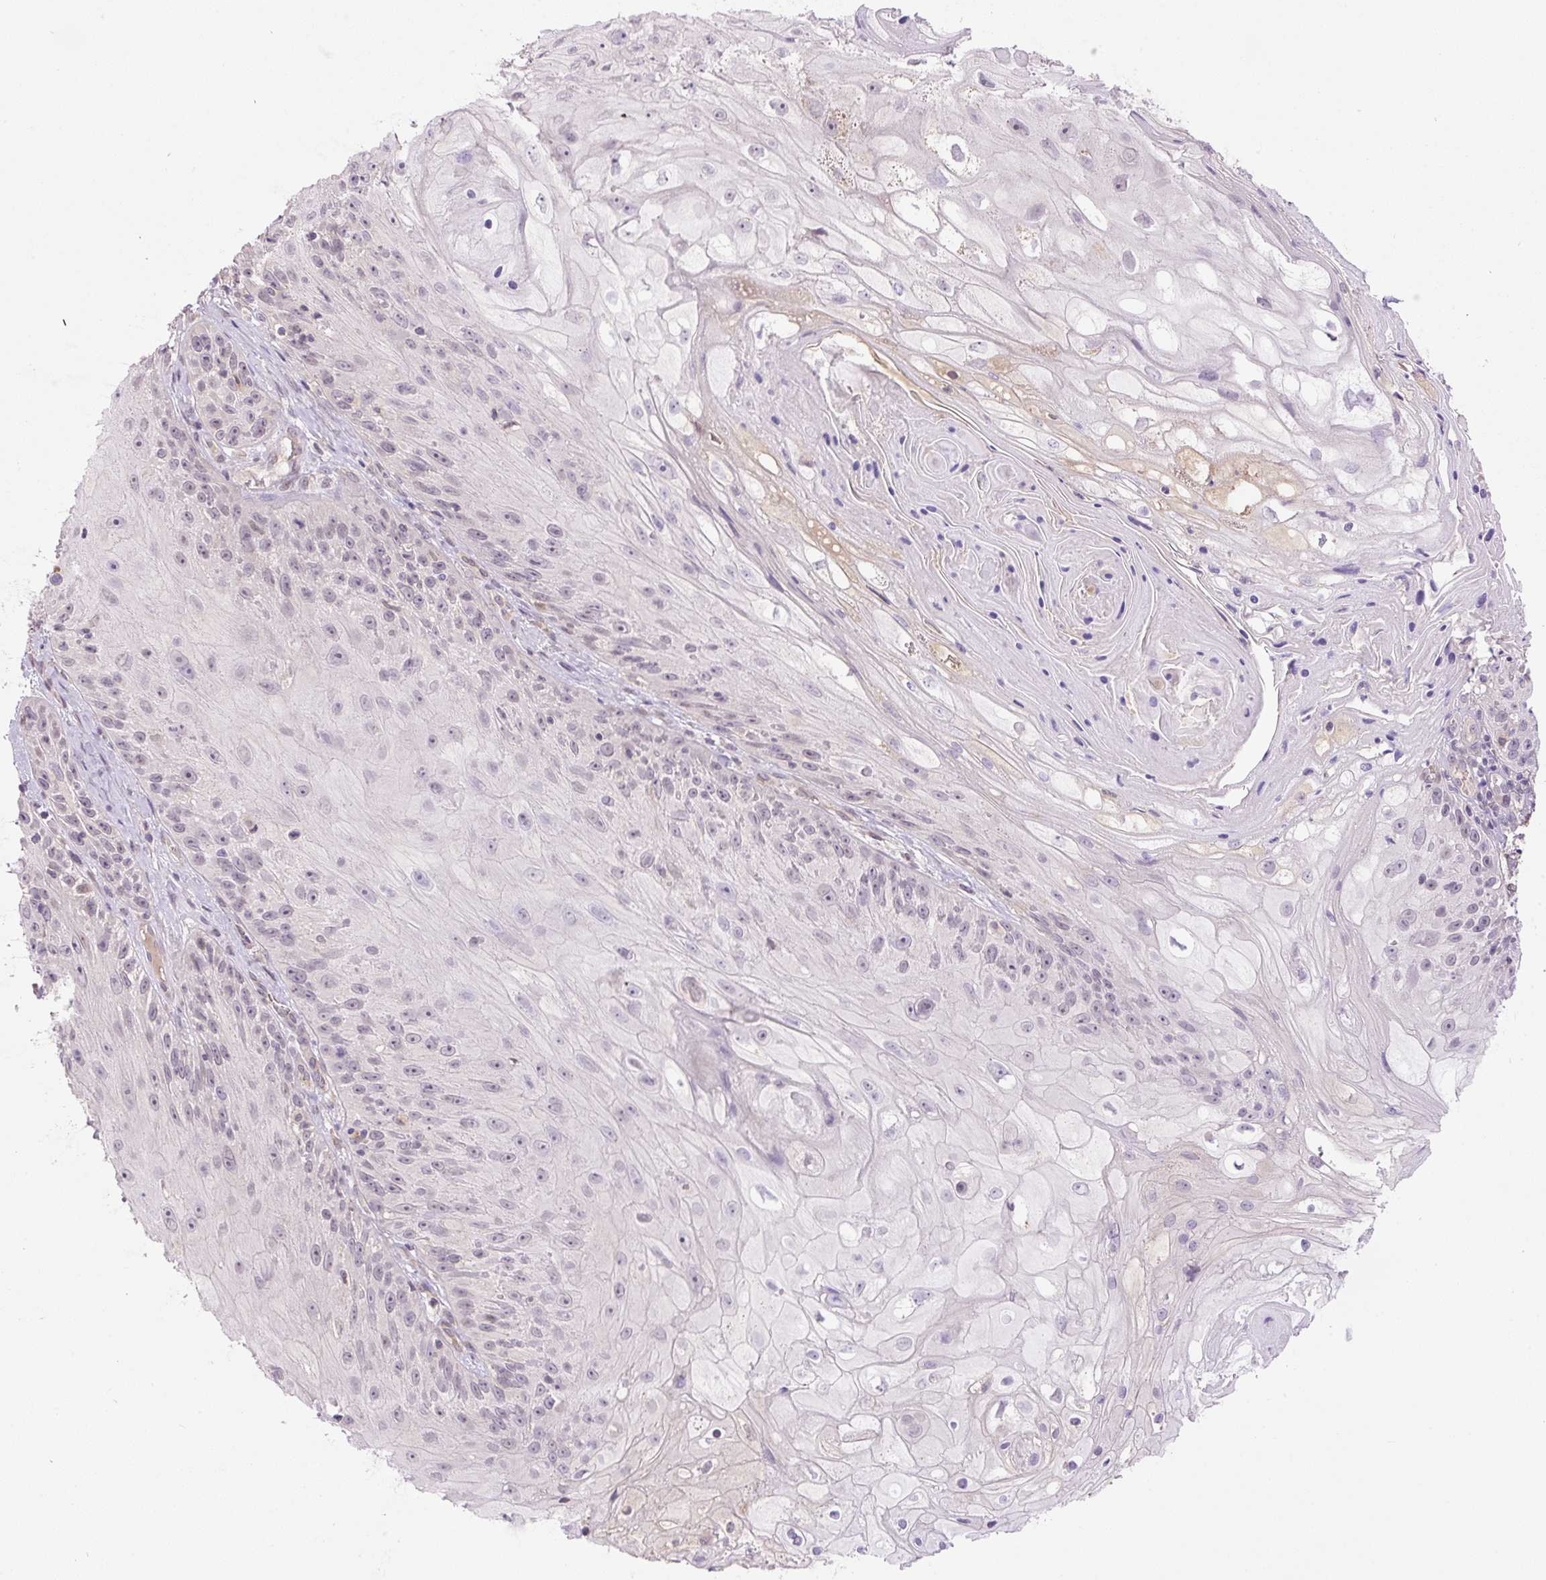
{"staining": {"intensity": "negative", "quantity": "none", "location": "none"}, "tissue": "skin cancer", "cell_type": "Tumor cells", "image_type": "cancer", "snomed": [{"axis": "morphology", "description": "Squamous cell carcinoma, NOS"}, {"axis": "topography", "description": "Skin"}, {"axis": "topography", "description": "Vulva"}], "caption": "An immunohistochemistry (IHC) photomicrograph of skin cancer is shown. There is no staining in tumor cells of skin cancer.", "gene": "HABP4", "patient": {"sex": "female", "age": 76}}